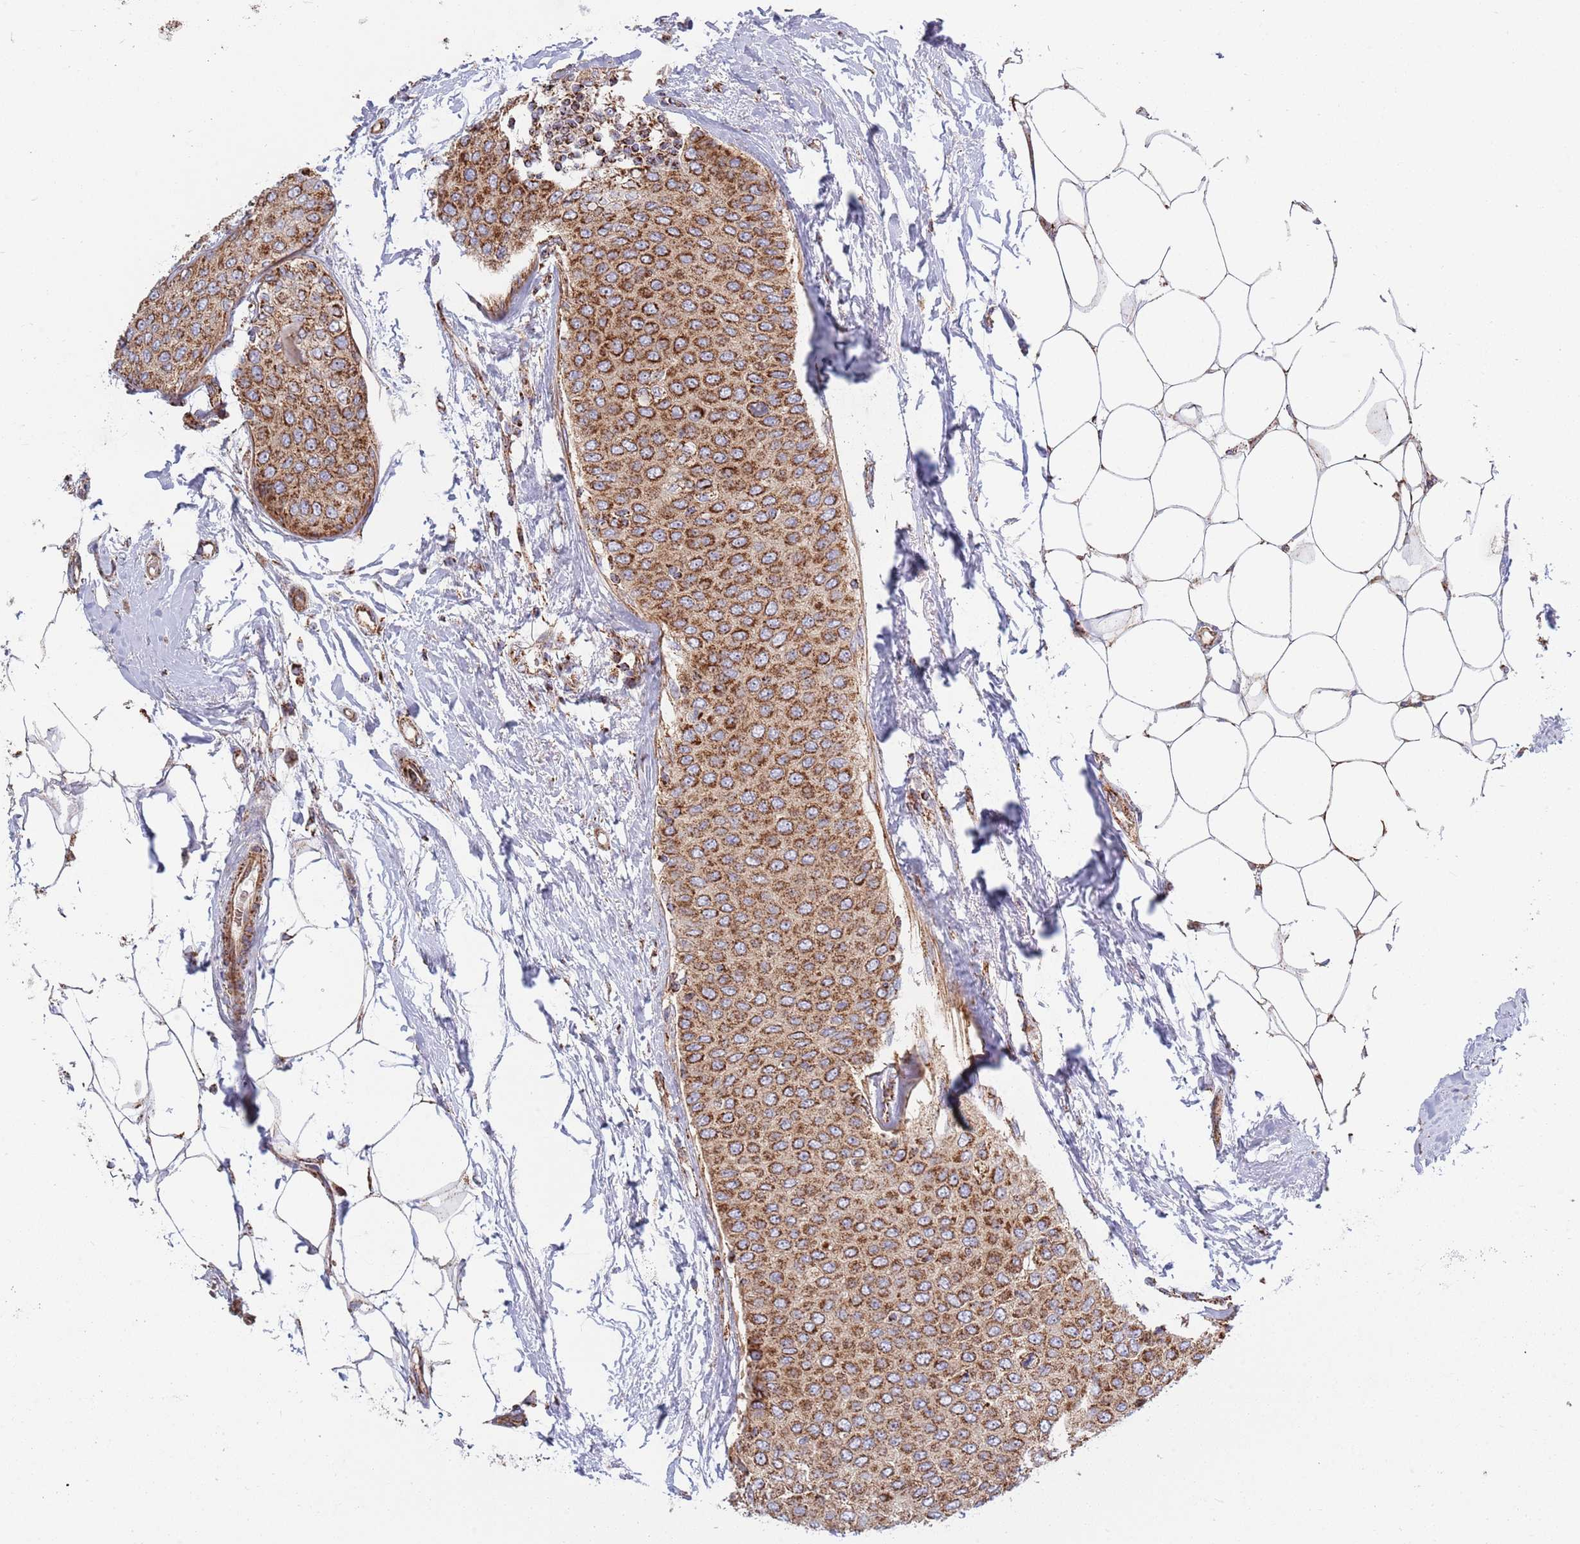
{"staining": {"intensity": "strong", "quantity": ">75%", "location": "cytoplasmic/membranous"}, "tissue": "breast cancer", "cell_type": "Tumor cells", "image_type": "cancer", "snomed": [{"axis": "morphology", "description": "Duct carcinoma"}, {"axis": "topography", "description": "Breast"}], "caption": "Immunohistochemistry (IHC) (DAB) staining of breast infiltrating ductal carcinoma exhibits strong cytoplasmic/membranous protein expression in about >75% of tumor cells.", "gene": "ATP5PD", "patient": {"sex": "female", "age": 72}}